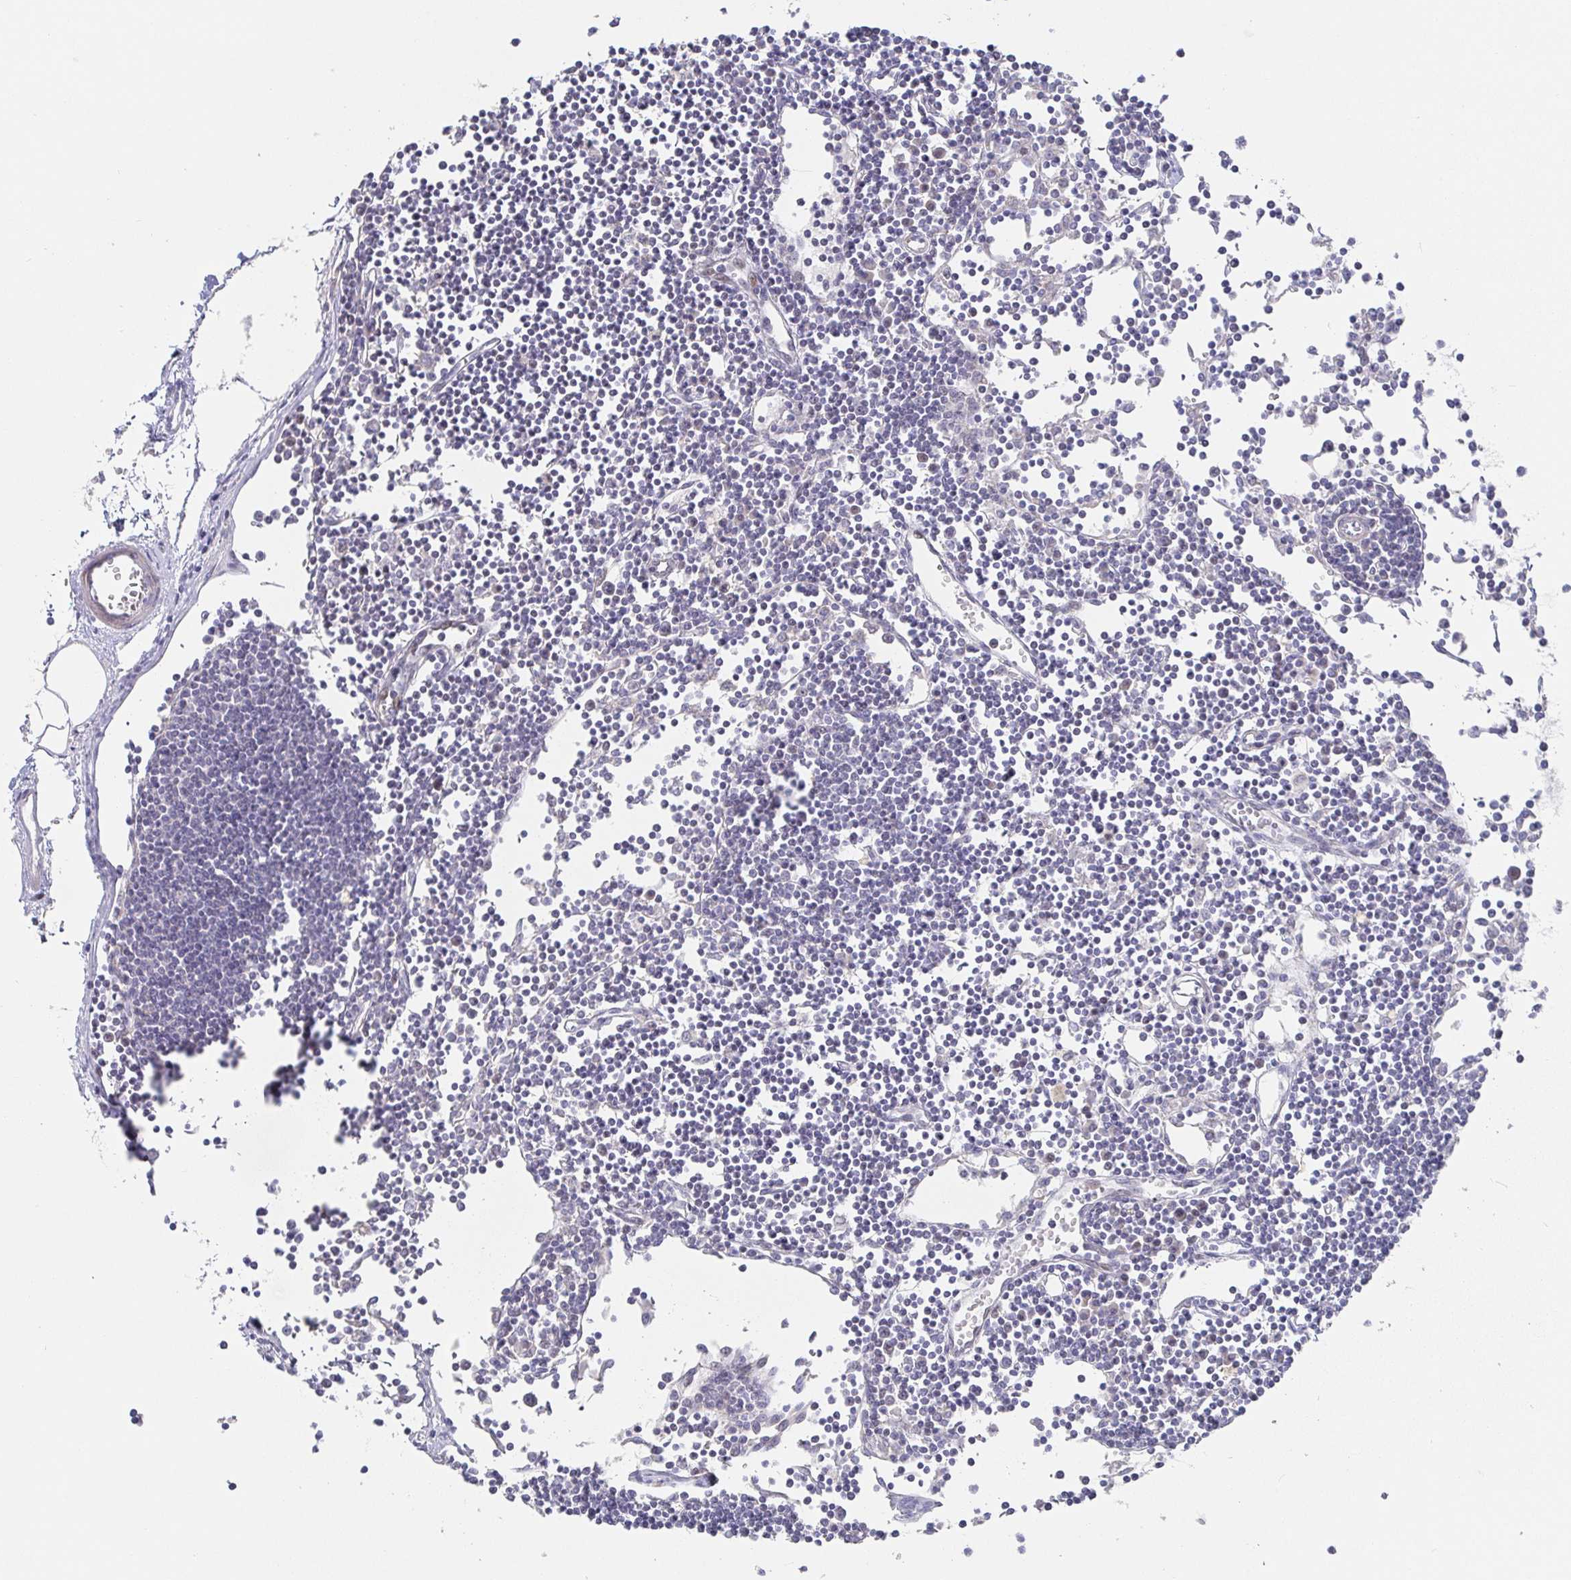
{"staining": {"intensity": "negative", "quantity": "none", "location": "none"}, "tissue": "lymph node", "cell_type": "Germinal center cells", "image_type": "normal", "snomed": [{"axis": "morphology", "description": "Normal tissue, NOS"}, {"axis": "topography", "description": "Lymph node"}], "caption": "A high-resolution histopathology image shows immunohistochemistry (IHC) staining of unremarkable lymph node, which displays no significant expression in germinal center cells.", "gene": "CIT", "patient": {"sex": "female", "age": 65}}